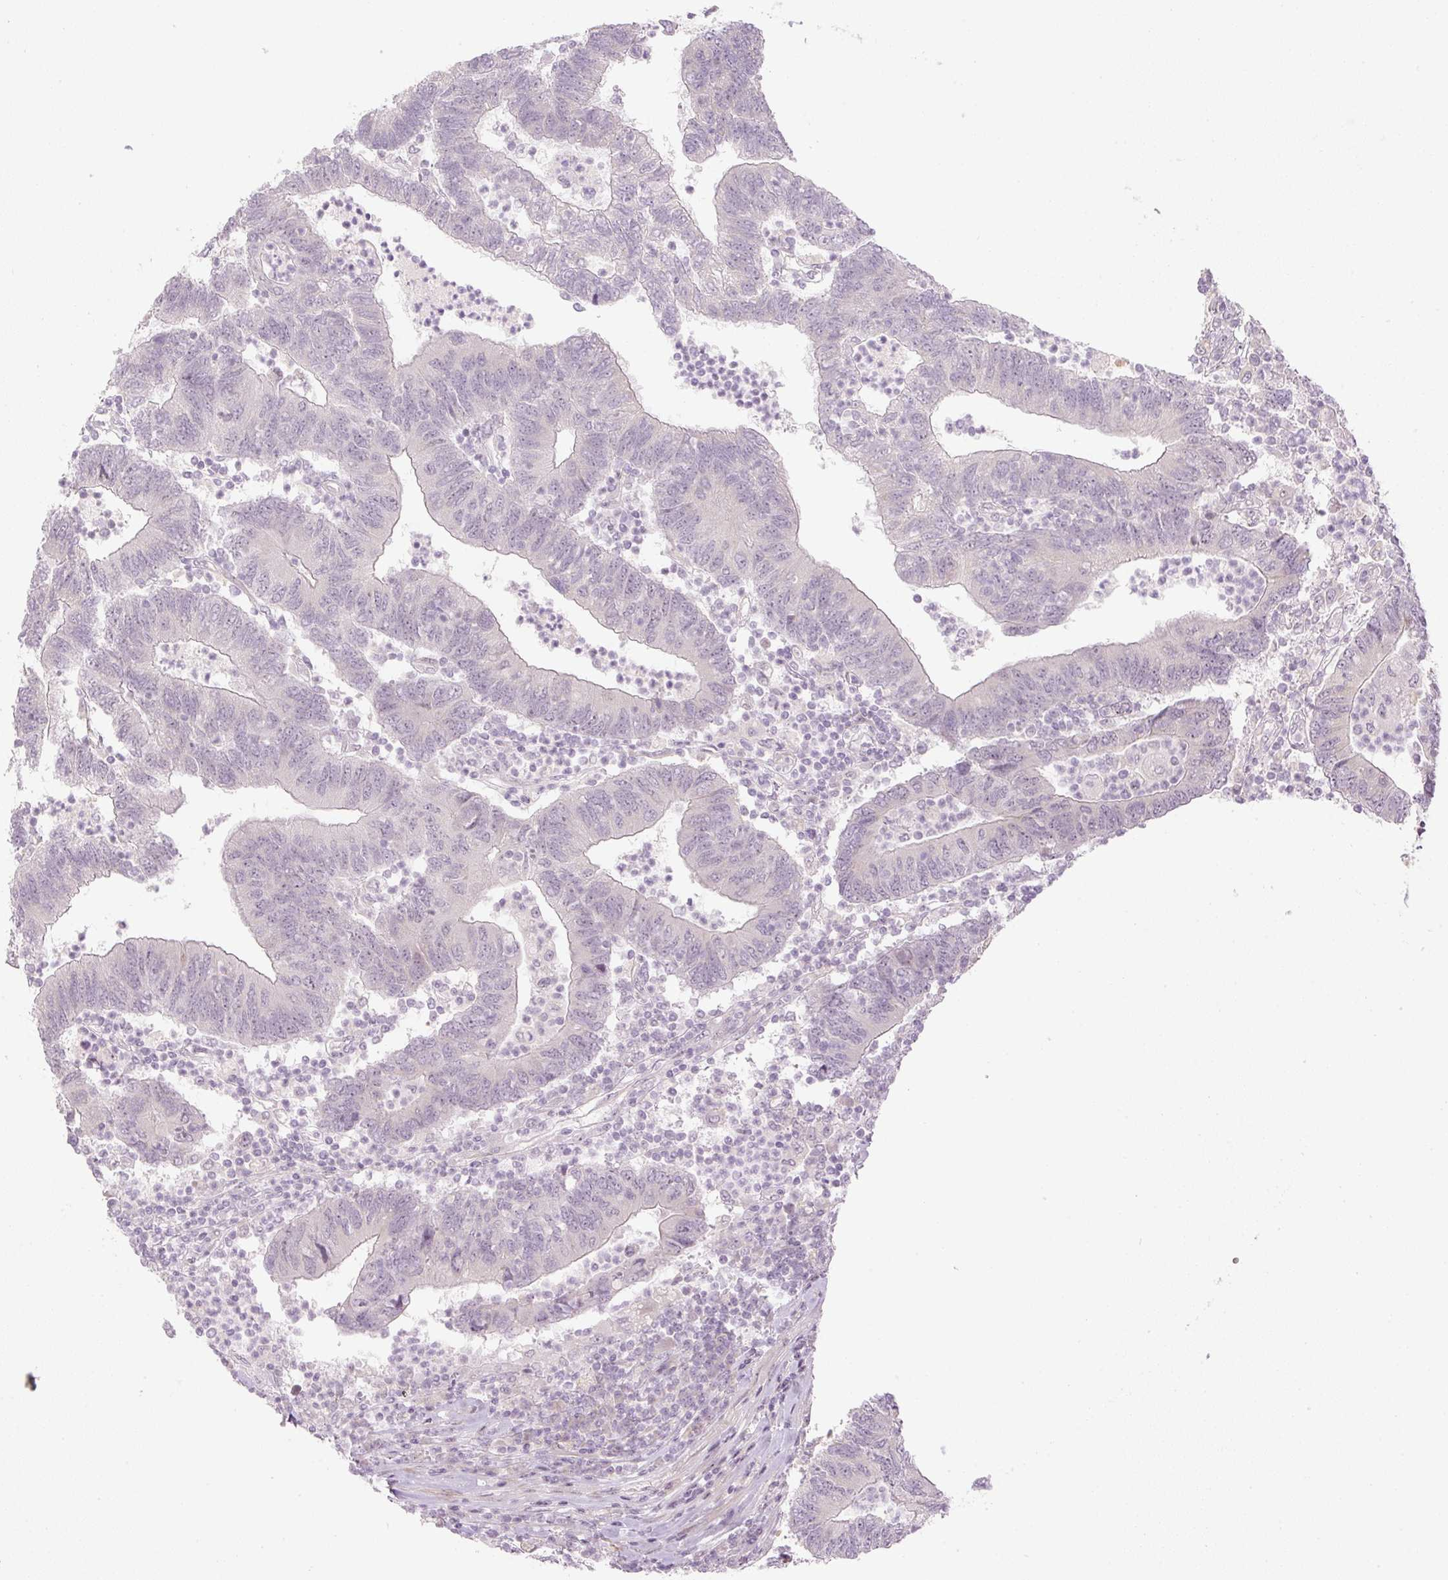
{"staining": {"intensity": "negative", "quantity": "none", "location": "none"}, "tissue": "colorectal cancer", "cell_type": "Tumor cells", "image_type": "cancer", "snomed": [{"axis": "morphology", "description": "Adenocarcinoma, NOS"}, {"axis": "topography", "description": "Colon"}], "caption": "Immunohistochemistry (IHC) histopathology image of neoplastic tissue: colorectal adenocarcinoma stained with DAB shows no significant protein positivity in tumor cells.", "gene": "AAR2", "patient": {"sex": "female", "age": 48}}